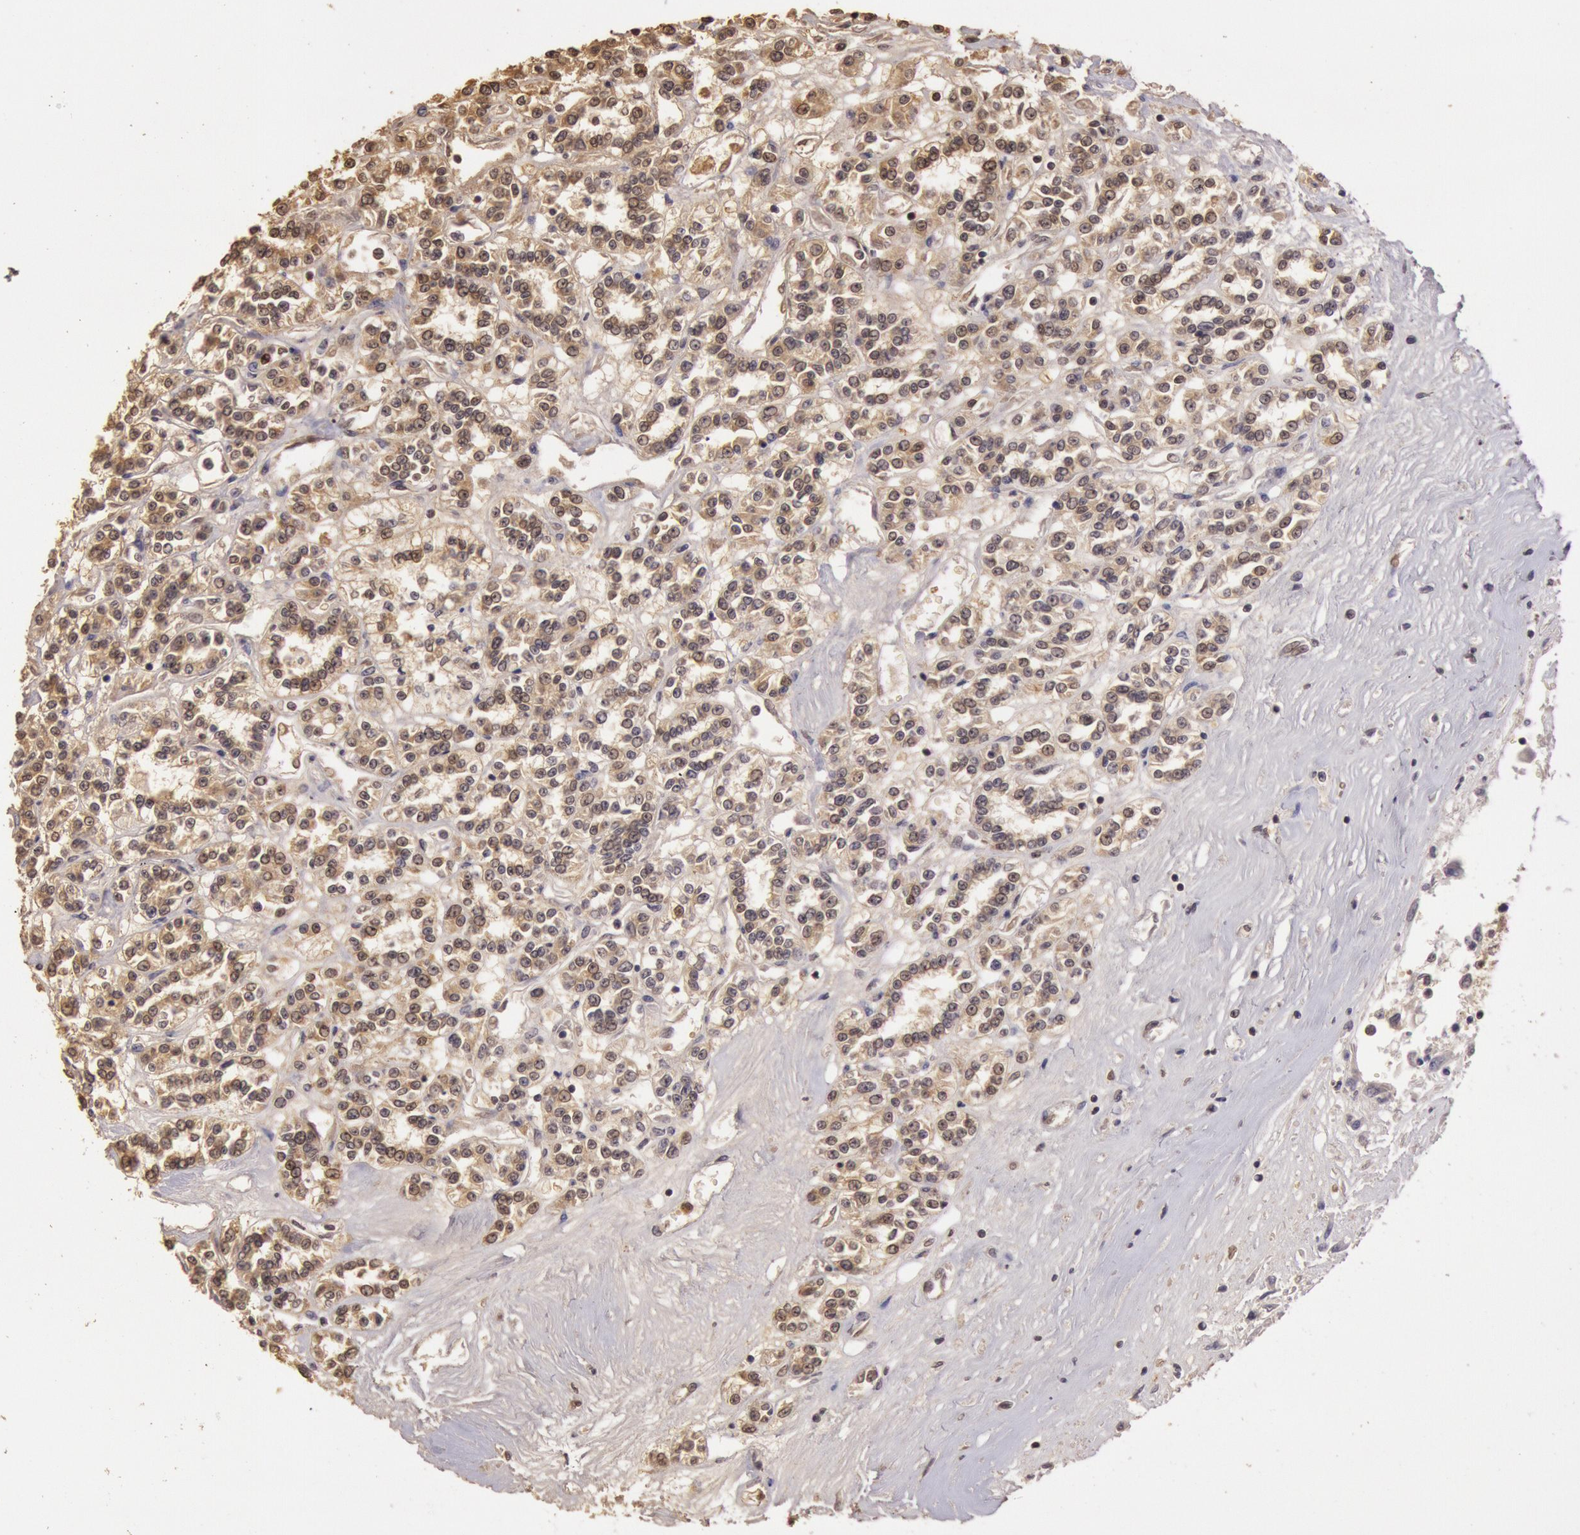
{"staining": {"intensity": "weak", "quantity": ">75%", "location": "cytoplasmic/membranous,nuclear"}, "tissue": "renal cancer", "cell_type": "Tumor cells", "image_type": "cancer", "snomed": [{"axis": "morphology", "description": "Adenocarcinoma, NOS"}, {"axis": "topography", "description": "Kidney"}], "caption": "Renal cancer stained with a brown dye exhibits weak cytoplasmic/membranous and nuclear positive staining in approximately >75% of tumor cells.", "gene": "SOD1", "patient": {"sex": "female", "age": 76}}